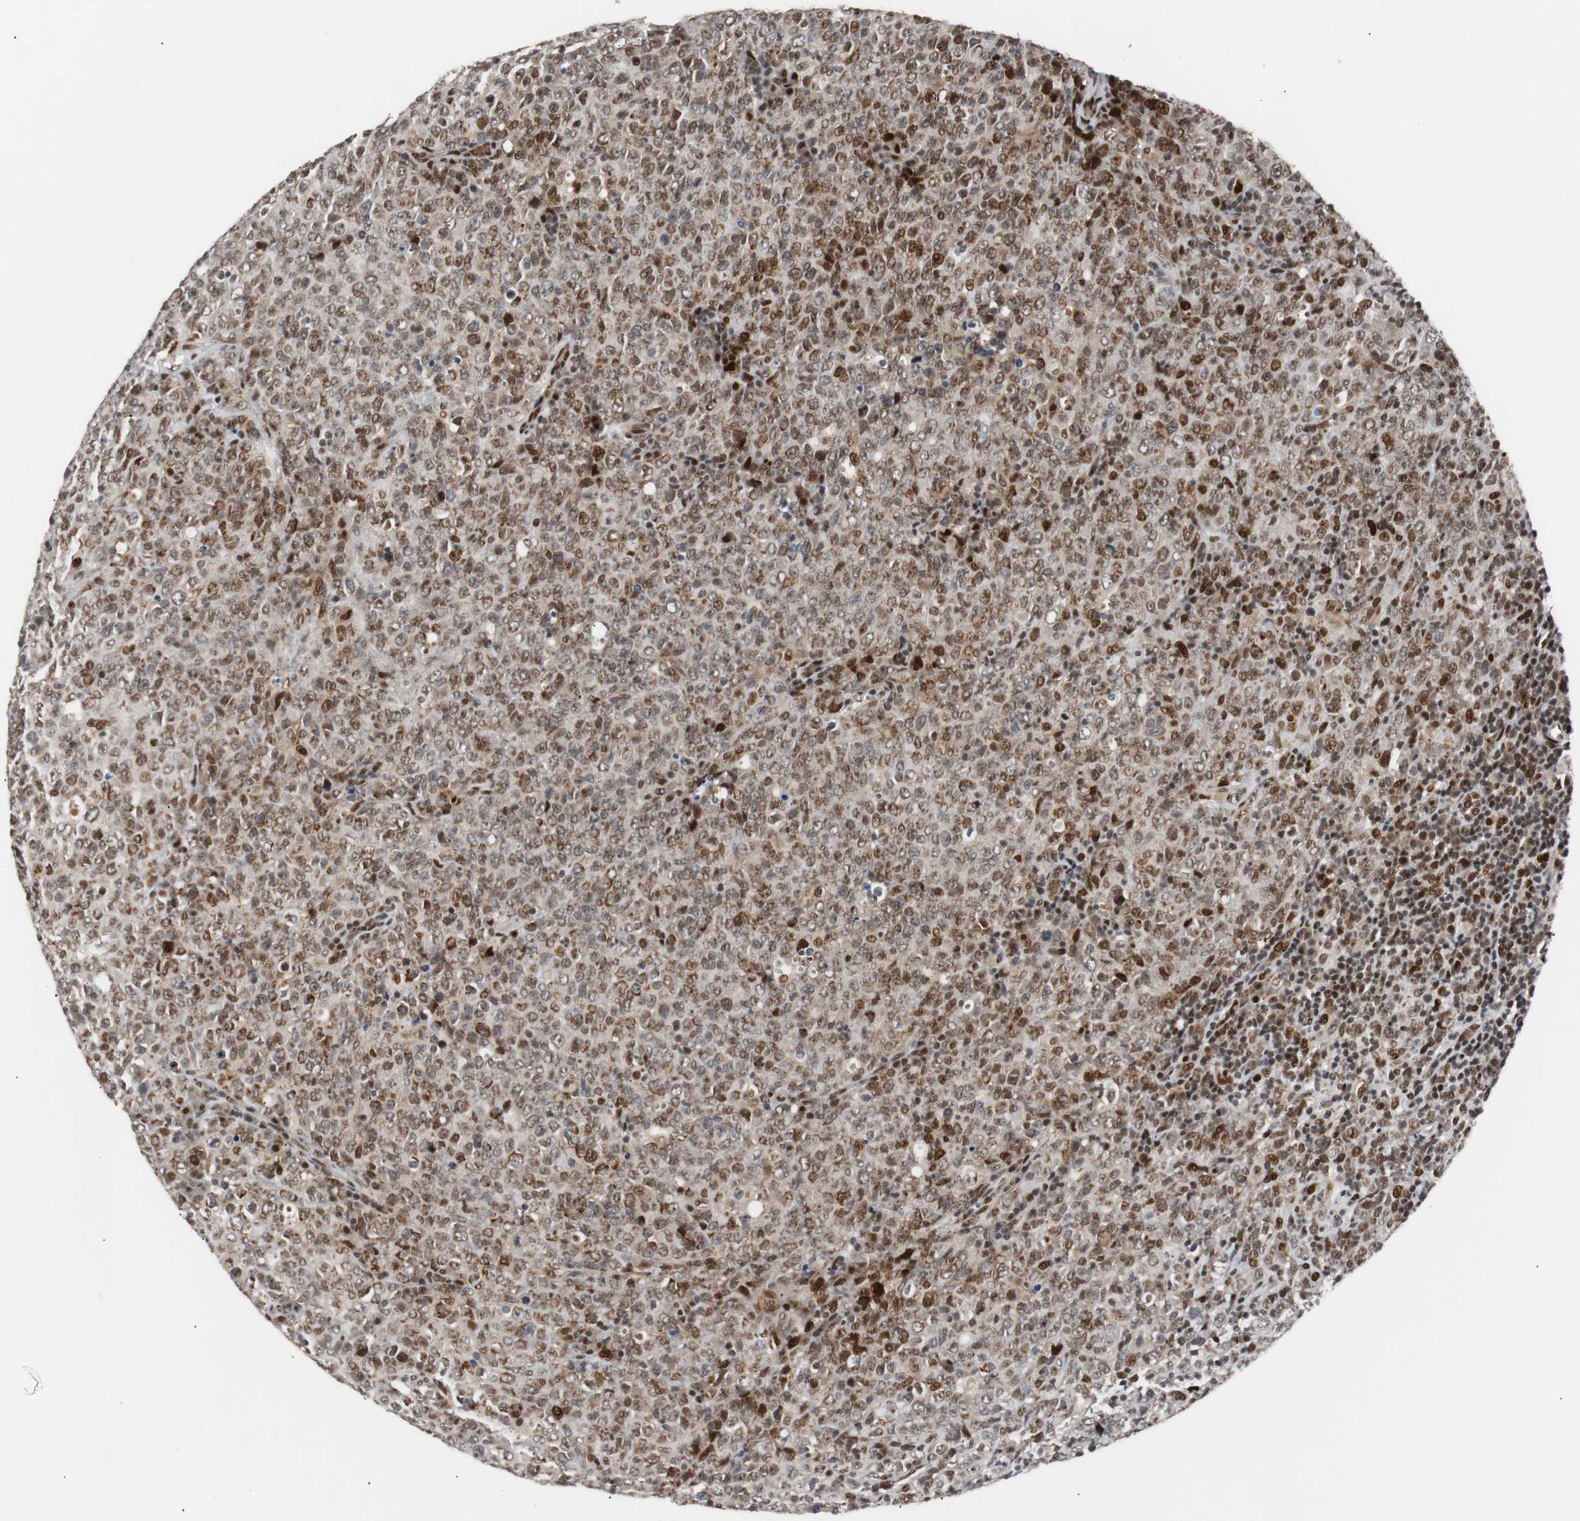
{"staining": {"intensity": "strong", "quantity": "25%-75%", "location": "nuclear"}, "tissue": "lymphoma", "cell_type": "Tumor cells", "image_type": "cancer", "snomed": [{"axis": "morphology", "description": "Malignant lymphoma, non-Hodgkin's type, High grade"}, {"axis": "topography", "description": "Tonsil"}], "caption": "Lymphoma stained with a brown dye demonstrates strong nuclear positive expression in approximately 25%-75% of tumor cells.", "gene": "NBL1", "patient": {"sex": "female", "age": 36}}